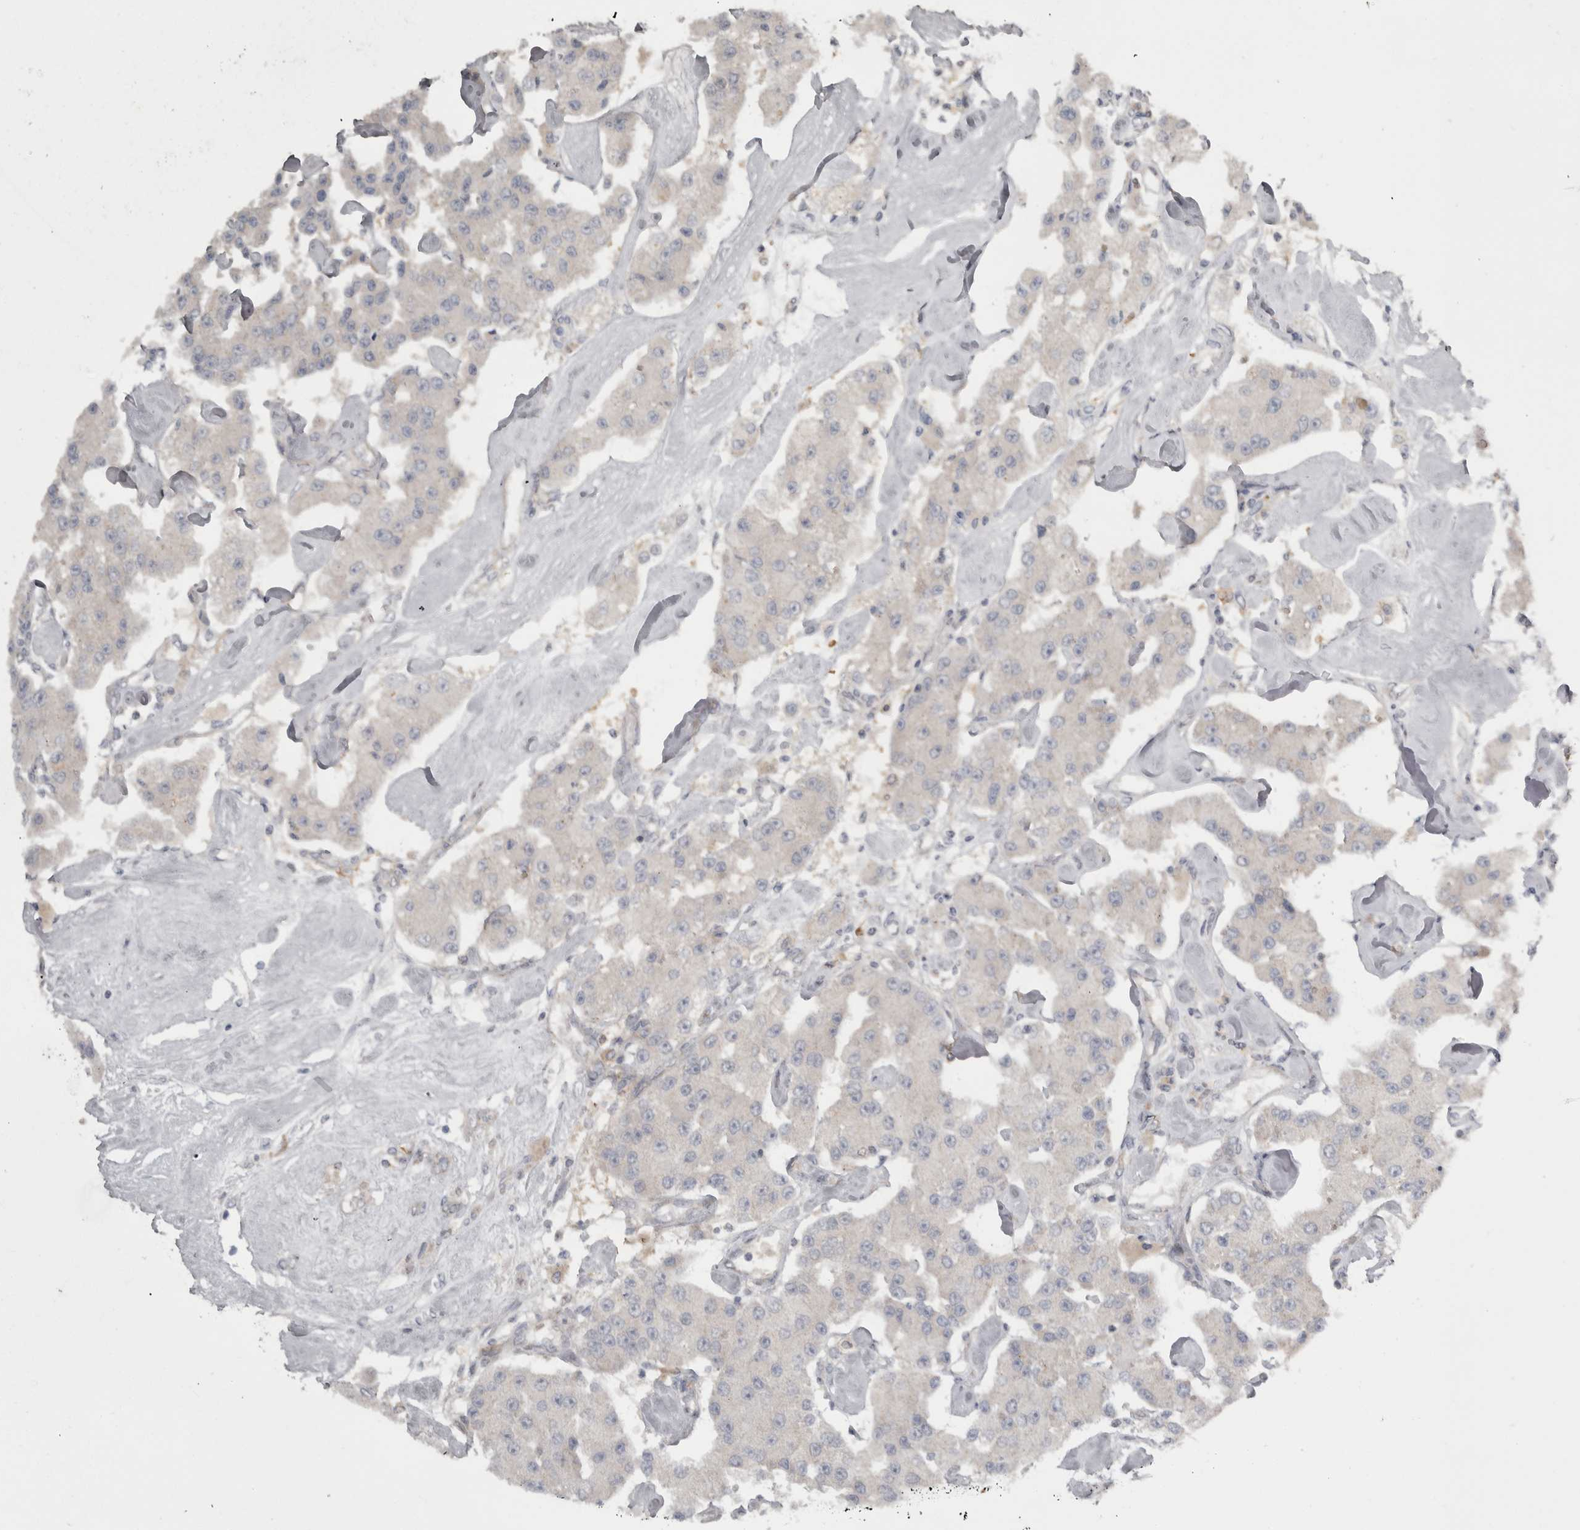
{"staining": {"intensity": "negative", "quantity": "none", "location": "none"}, "tissue": "carcinoid", "cell_type": "Tumor cells", "image_type": "cancer", "snomed": [{"axis": "morphology", "description": "Carcinoid, malignant, NOS"}, {"axis": "topography", "description": "Pancreas"}], "caption": "Immunohistochemical staining of human malignant carcinoid demonstrates no significant positivity in tumor cells.", "gene": "SLCO5A1", "patient": {"sex": "male", "age": 41}}